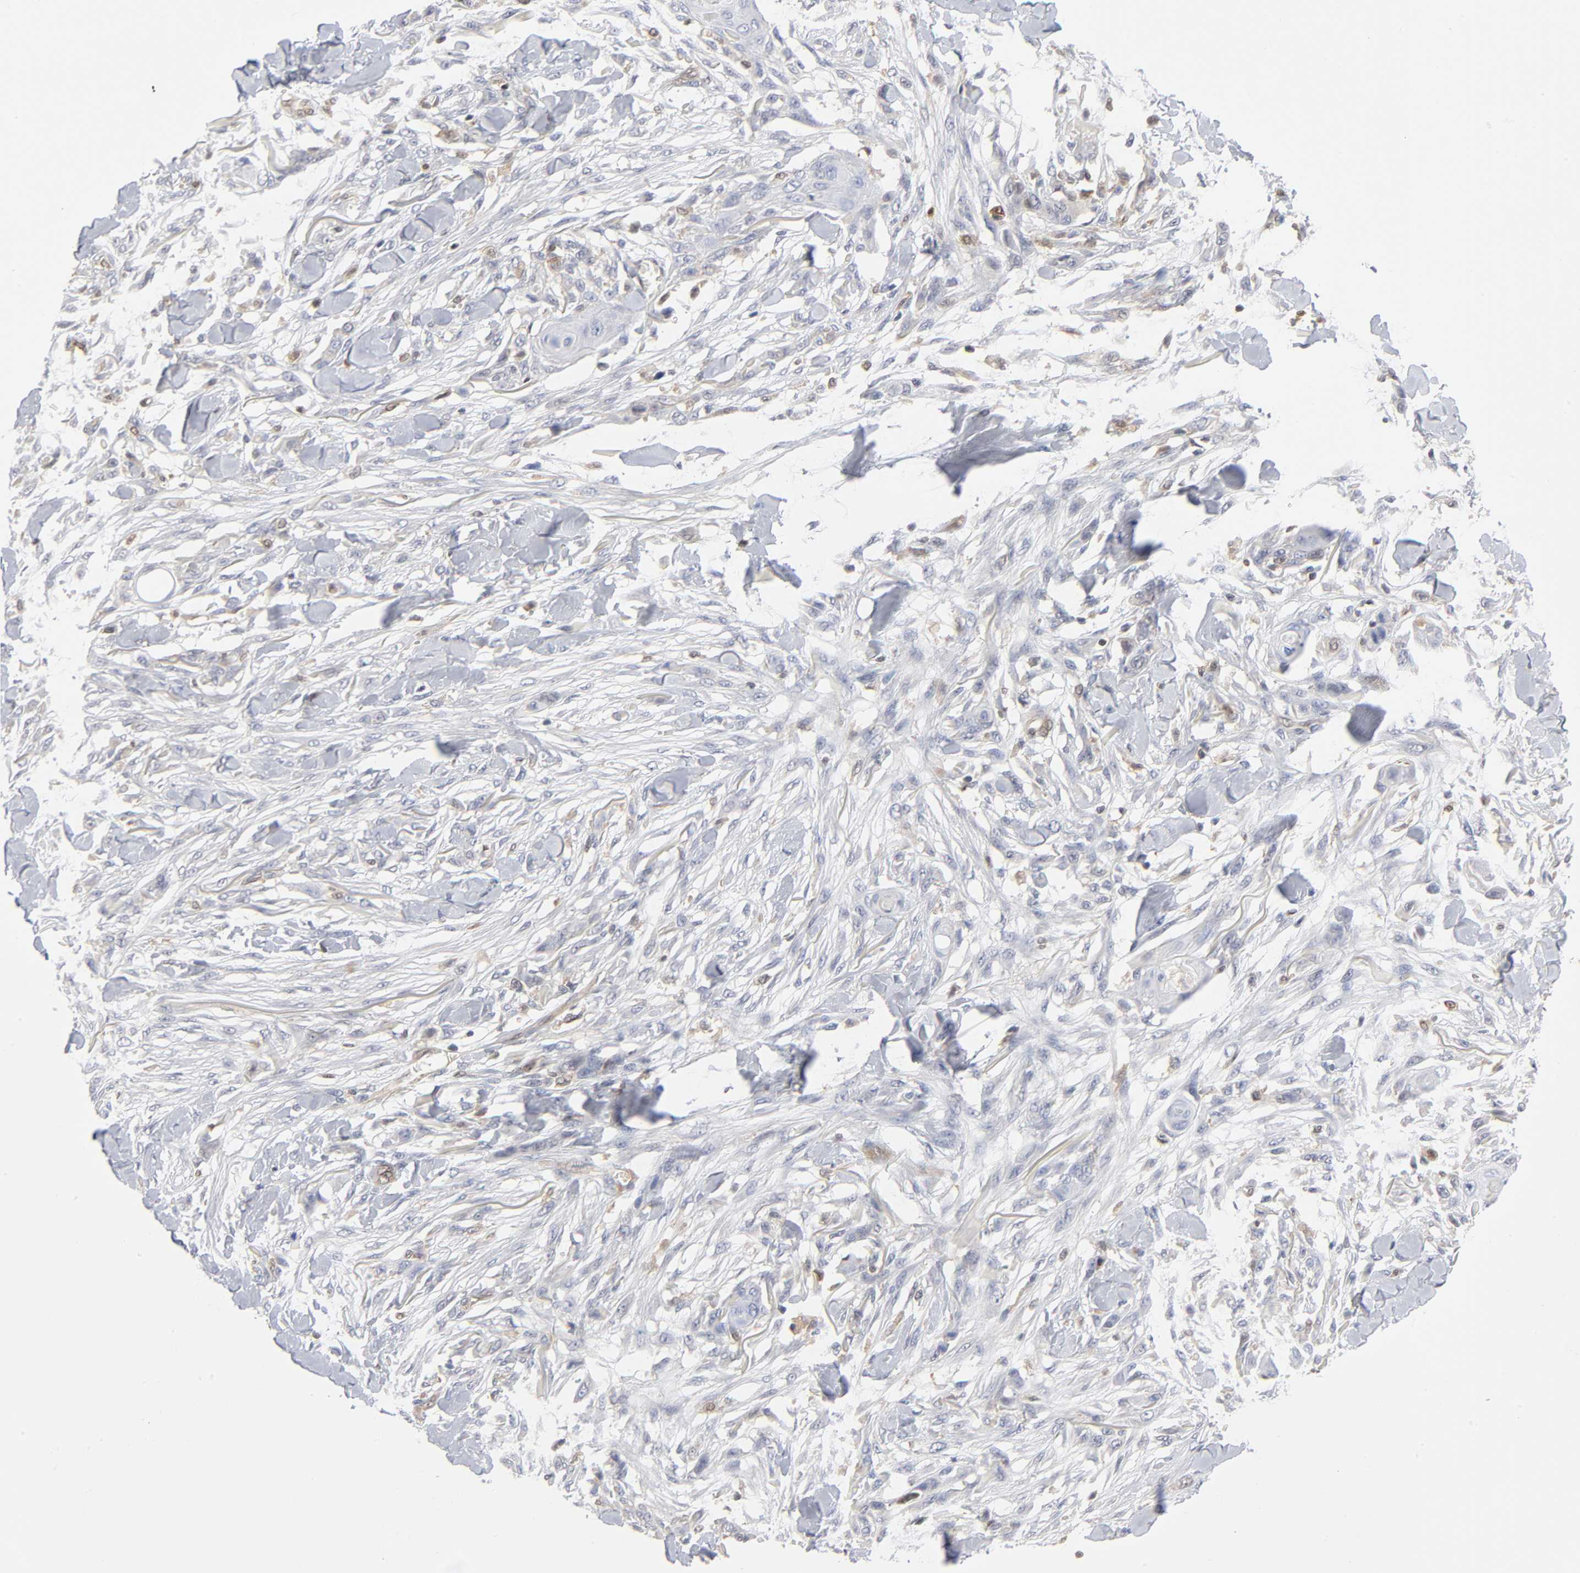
{"staining": {"intensity": "negative", "quantity": "none", "location": "none"}, "tissue": "skin cancer", "cell_type": "Tumor cells", "image_type": "cancer", "snomed": [{"axis": "morphology", "description": "Normal tissue, NOS"}, {"axis": "morphology", "description": "Squamous cell carcinoma, NOS"}, {"axis": "topography", "description": "Skin"}], "caption": "Immunohistochemistry of skin cancer (squamous cell carcinoma) shows no positivity in tumor cells.", "gene": "DFFB", "patient": {"sex": "female", "age": 59}}